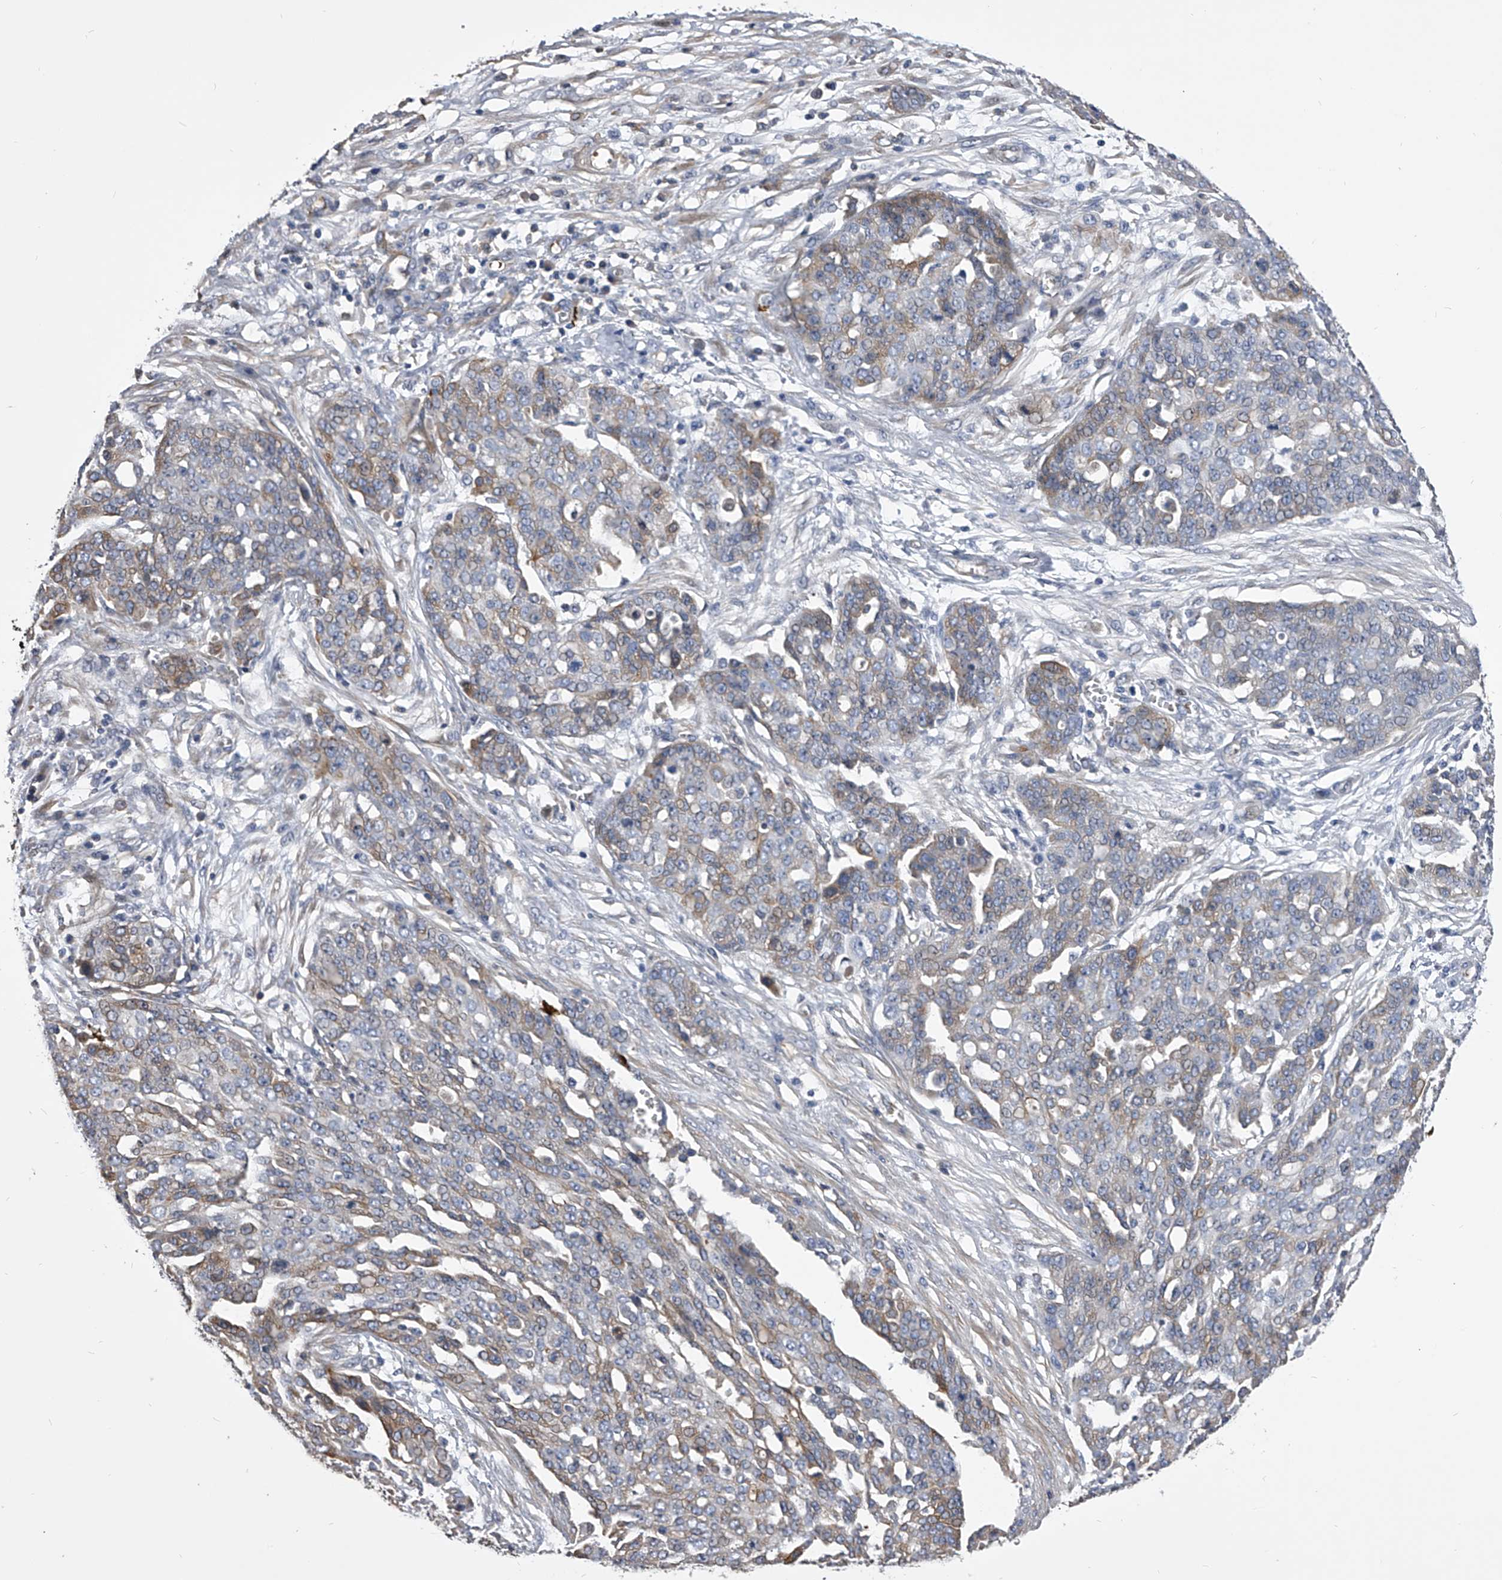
{"staining": {"intensity": "weak", "quantity": "25%-75%", "location": "cytoplasmic/membranous"}, "tissue": "ovarian cancer", "cell_type": "Tumor cells", "image_type": "cancer", "snomed": [{"axis": "morphology", "description": "Cystadenocarcinoma, serous, NOS"}, {"axis": "topography", "description": "Soft tissue"}, {"axis": "topography", "description": "Ovary"}], "caption": "Brown immunohistochemical staining in human ovarian cancer shows weak cytoplasmic/membranous positivity in about 25%-75% of tumor cells. The protein is stained brown, and the nuclei are stained in blue (DAB (3,3'-diaminobenzidine) IHC with brightfield microscopy, high magnification).", "gene": "MDN1", "patient": {"sex": "female", "age": 57}}